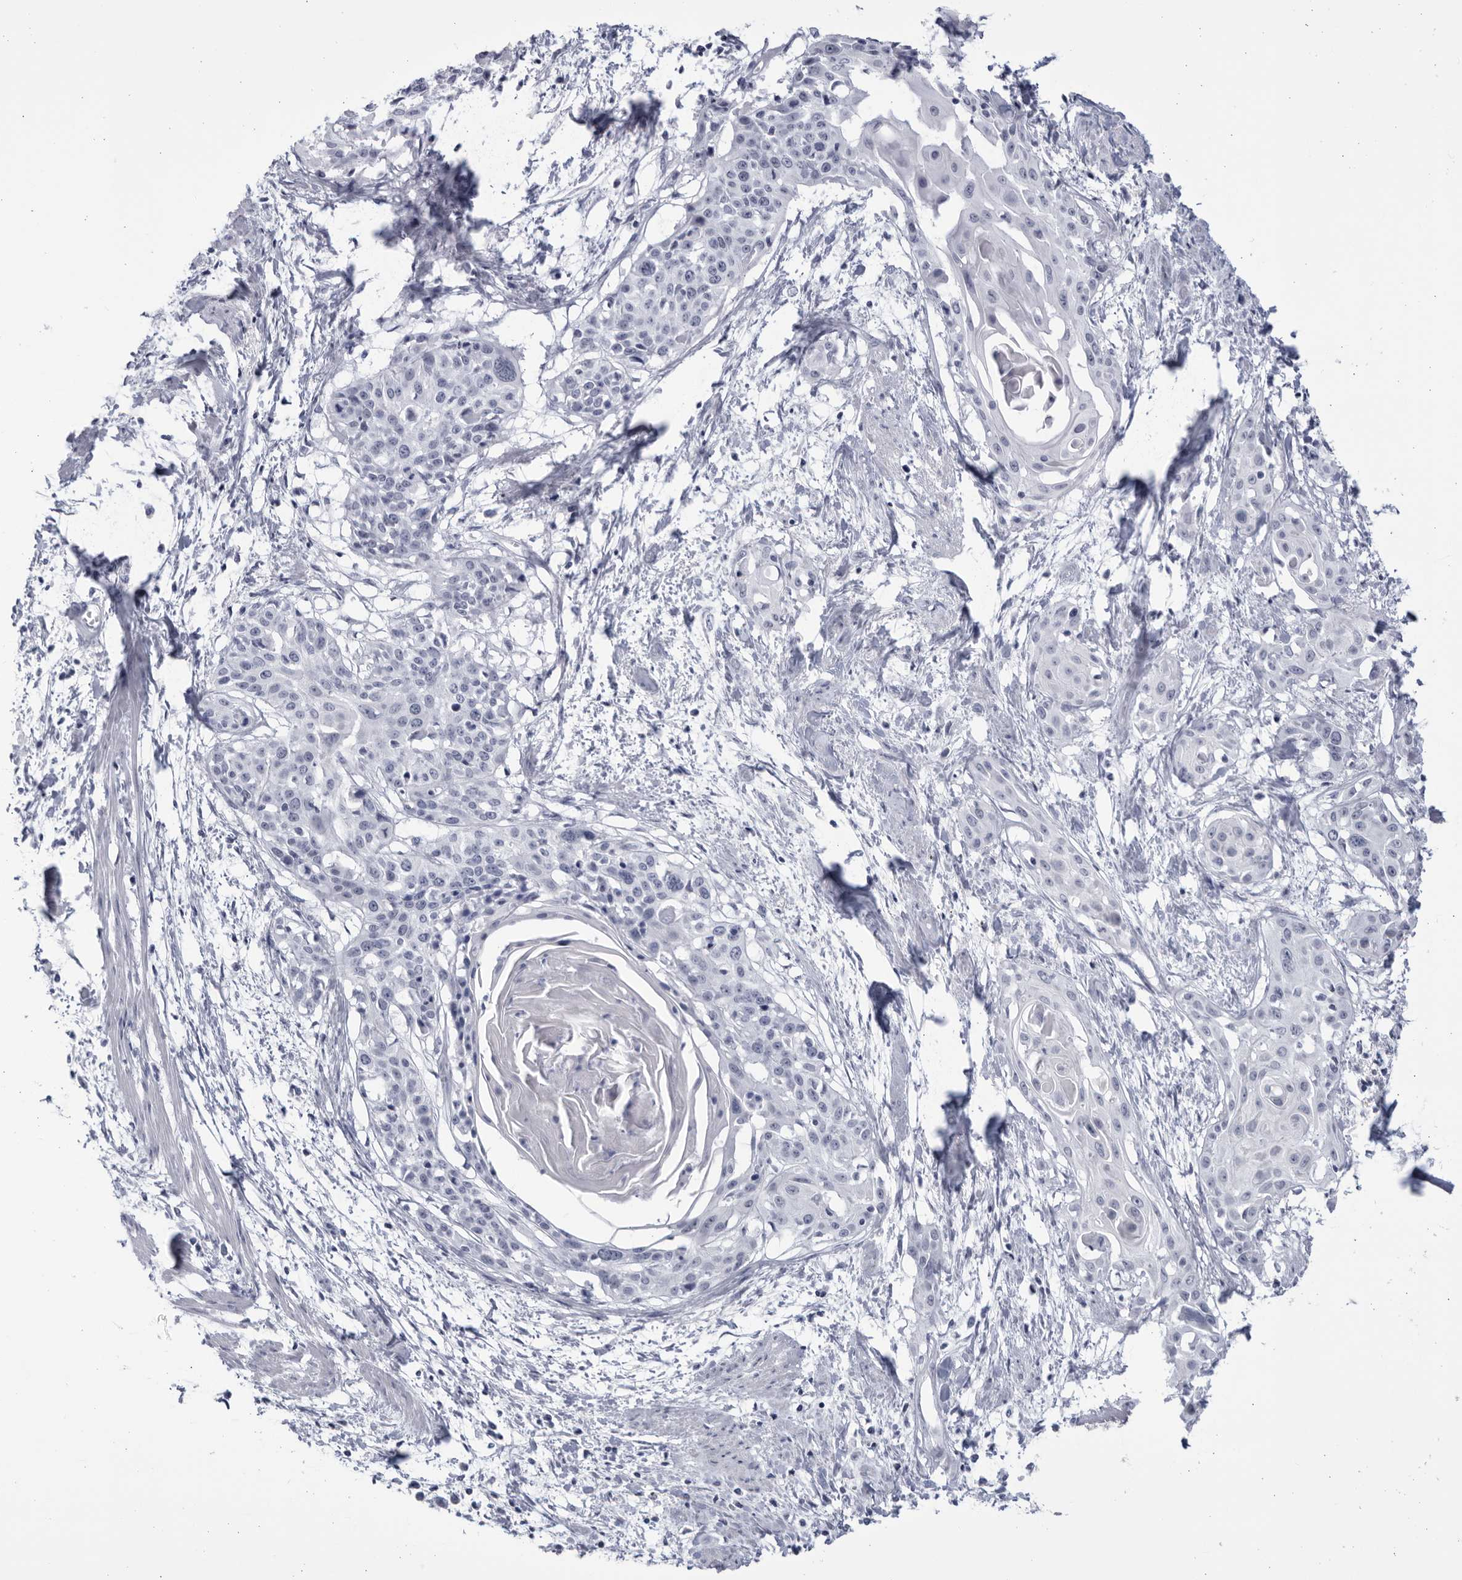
{"staining": {"intensity": "negative", "quantity": "none", "location": "none"}, "tissue": "cervical cancer", "cell_type": "Tumor cells", "image_type": "cancer", "snomed": [{"axis": "morphology", "description": "Squamous cell carcinoma, NOS"}, {"axis": "topography", "description": "Cervix"}], "caption": "Tumor cells show no significant protein positivity in cervical squamous cell carcinoma.", "gene": "CCDC181", "patient": {"sex": "female", "age": 57}}